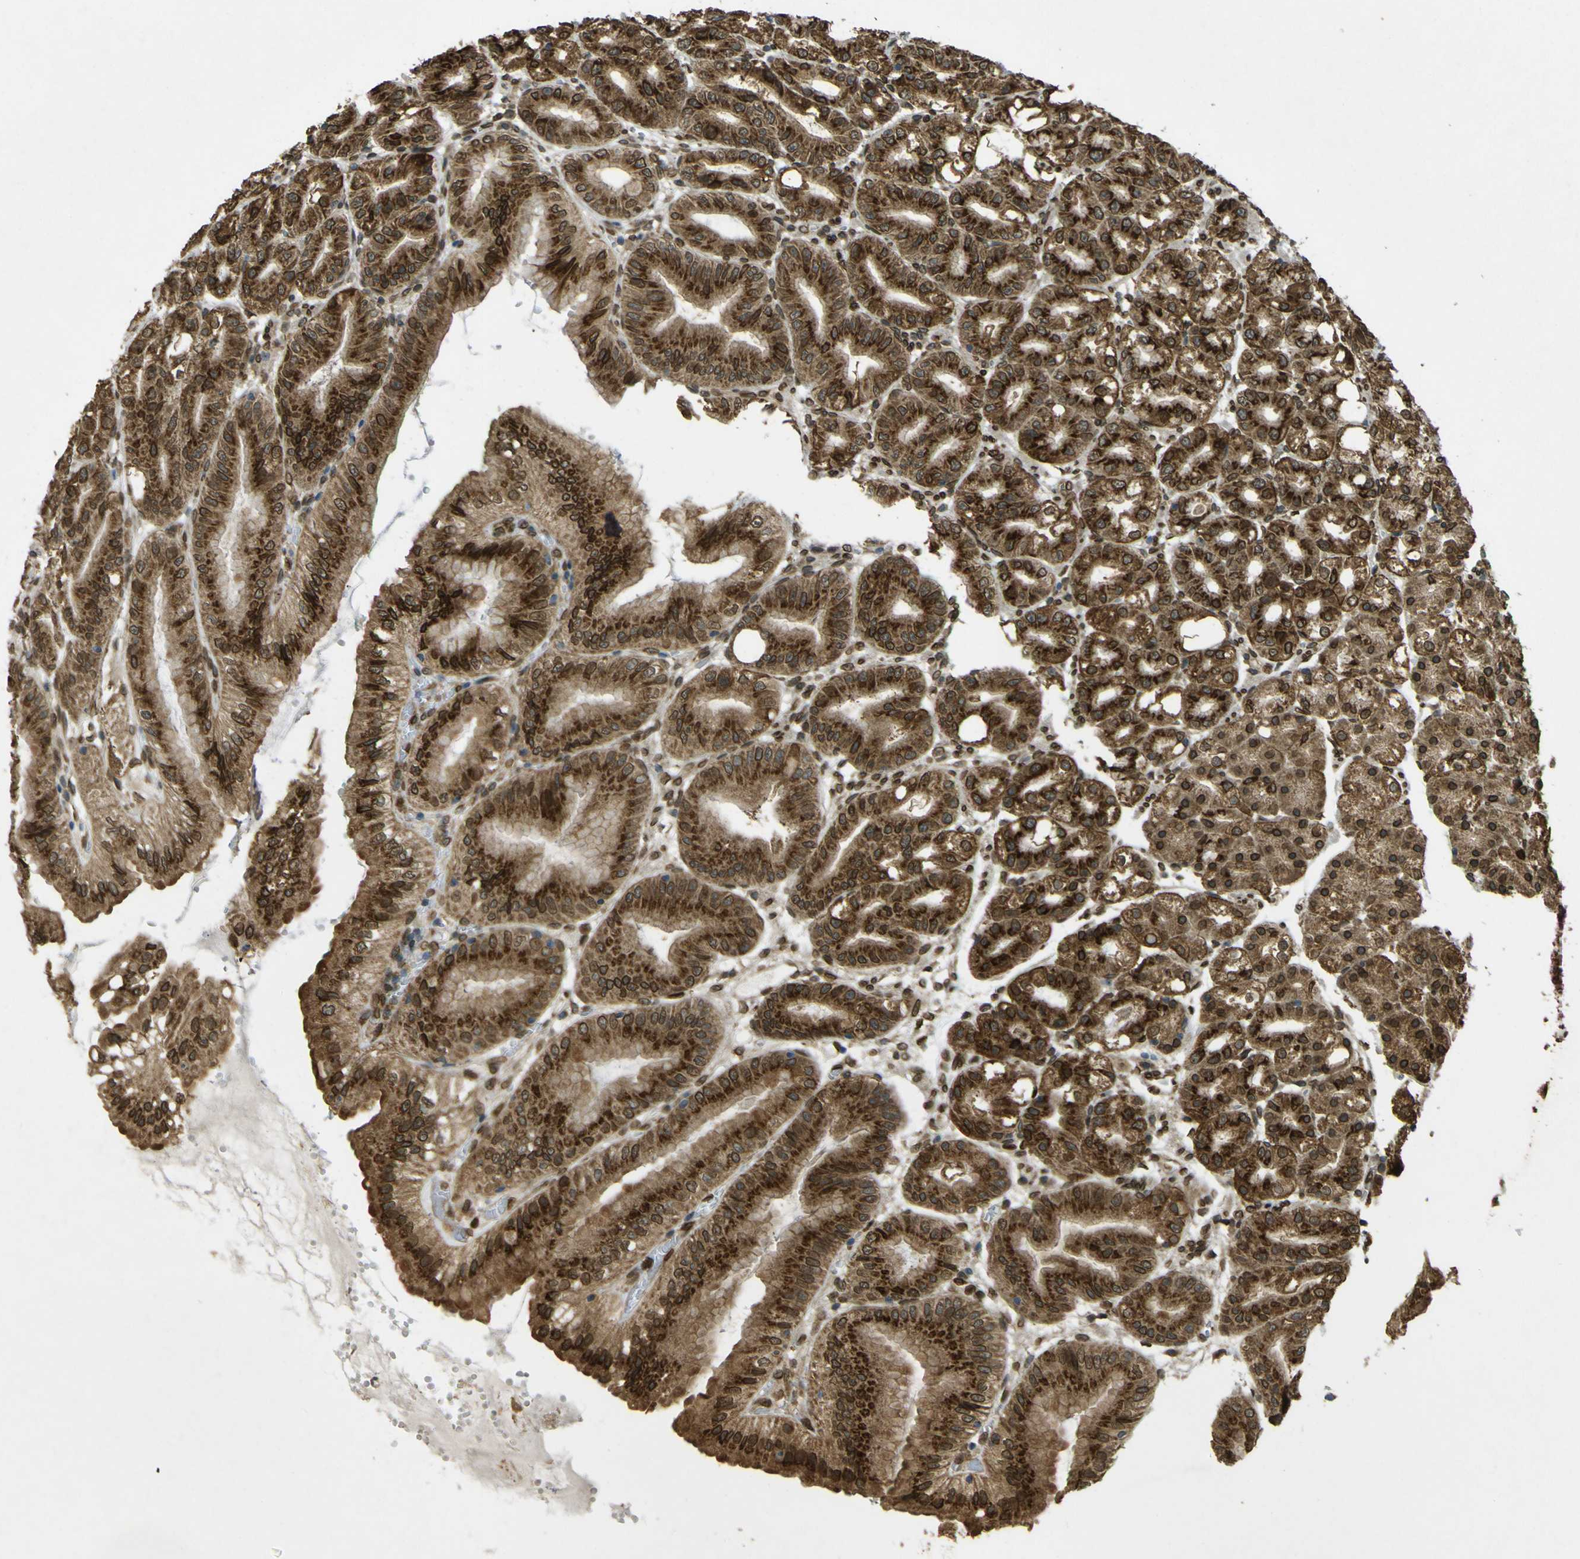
{"staining": {"intensity": "strong", "quantity": ">75%", "location": "cytoplasmic/membranous,nuclear"}, "tissue": "stomach", "cell_type": "Glandular cells", "image_type": "normal", "snomed": [{"axis": "morphology", "description": "Normal tissue, NOS"}, {"axis": "topography", "description": "Stomach, lower"}], "caption": "The image exhibits staining of normal stomach, revealing strong cytoplasmic/membranous,nuclear protein staining (brown color) within glandular cells. The staining was performed using DAB (3,3'-diaminobenzidine), with brown indicating positive protein expression. Nuclei are stained blue with hematoxylin.", "gene": "GALNT1", "patient": {"sex": "male", "age": 71}}